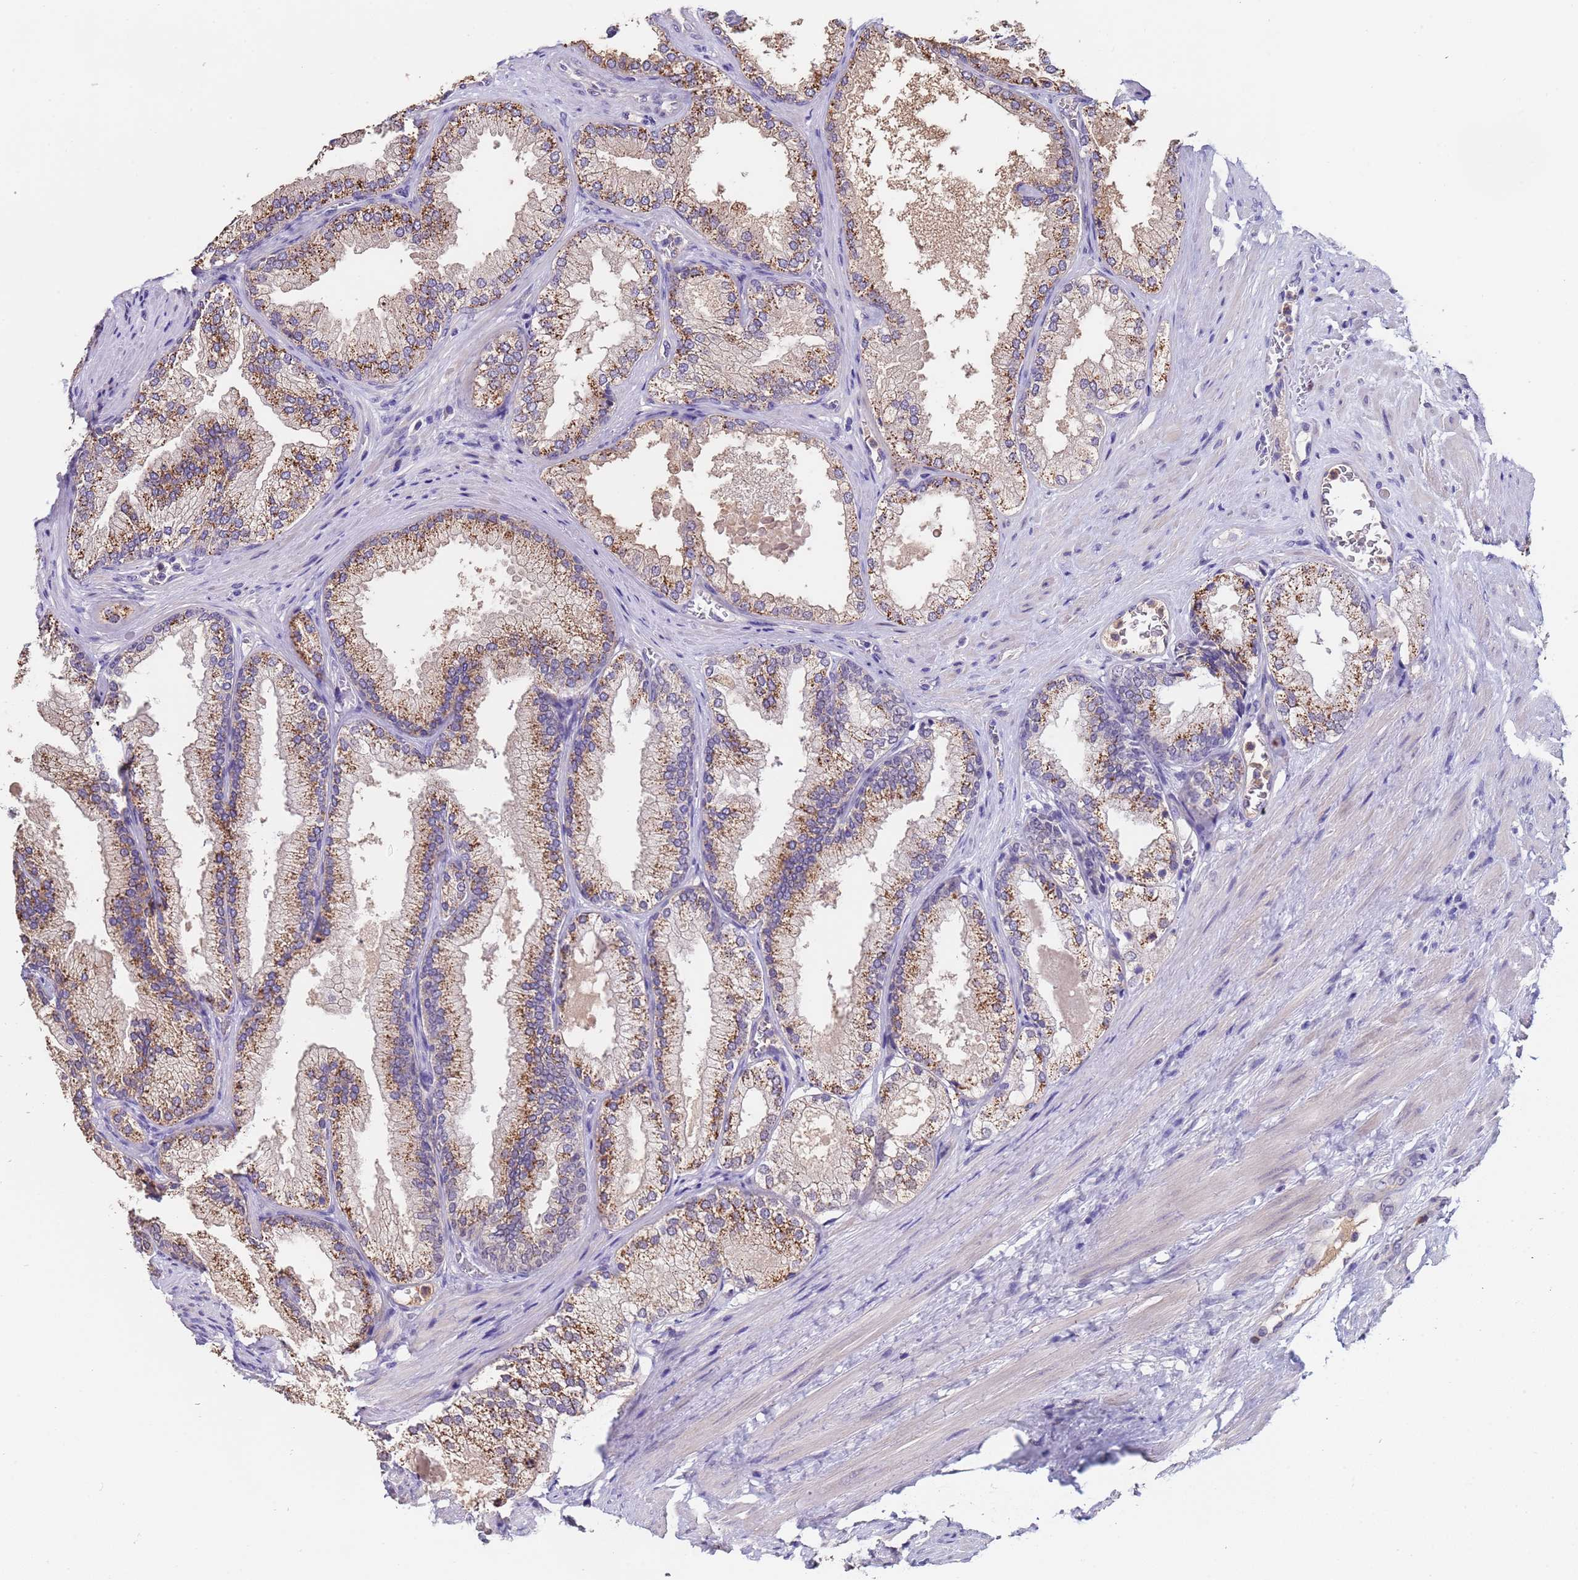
{"staining": {"intensity": "moderate", "quantity": "25%-75%", "location": "cytoplasmic/membranous"}, "tissue": "prostate", "cell_type": "Glandular cells", "image_type": "normal", "snomed": [{"axis": "morphology", "description": "Normal tissue, NOS"}, {"axis": "topography", "description": "Prostate"}], "caption": "Protein staining of benign prostate exhibits moderate cytoplasmic/membranous expression in approximately 25%-75% of glandular cells. (DAB = brown stain, brightfield microscopy at high magnification).", "gene": "ZNF248", "patient": {"sex": "male", "age": 76}}